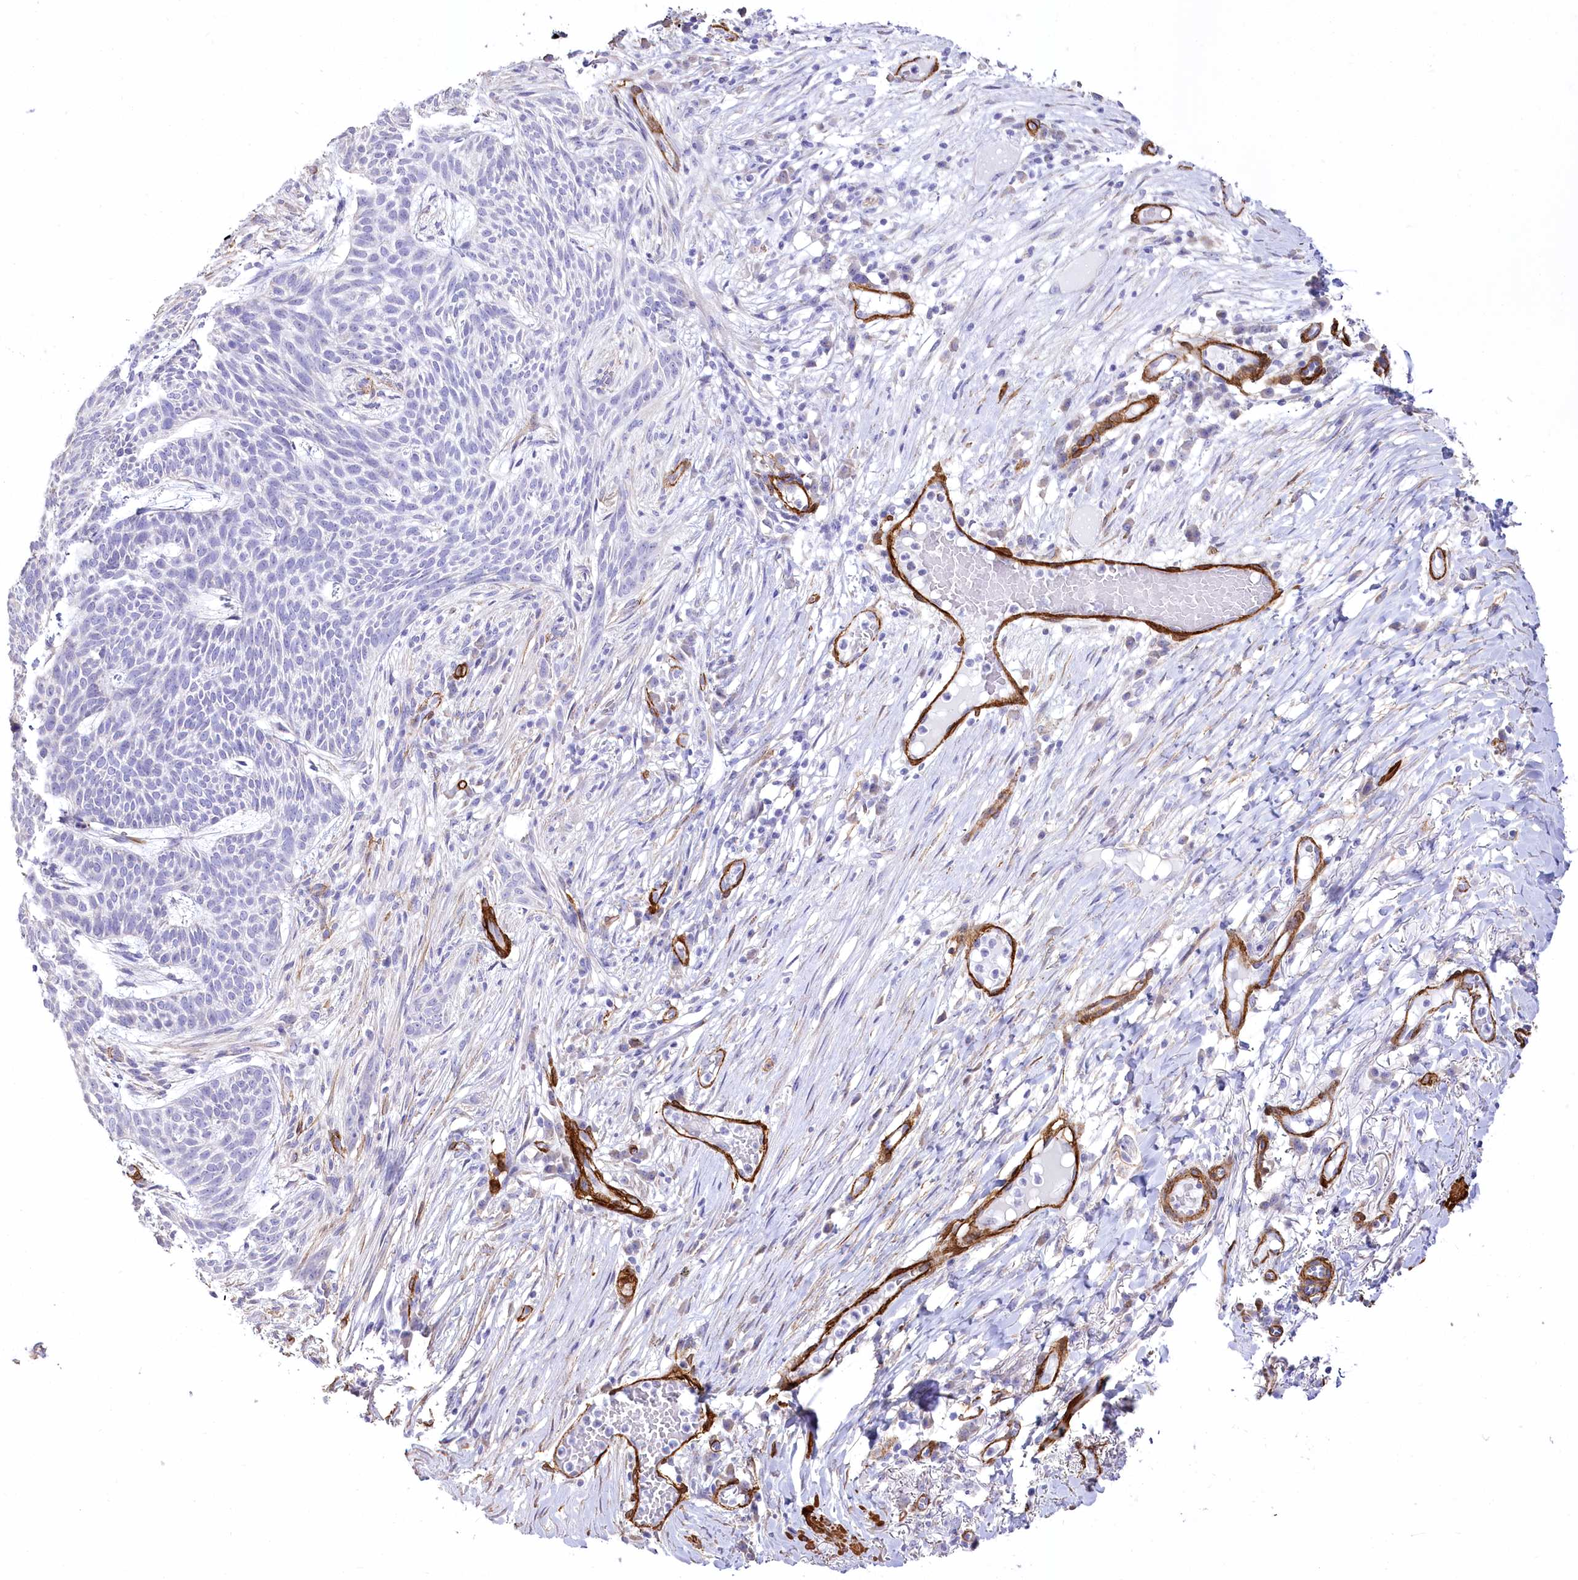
{"staining": {"intensity": "negative", "quantity": "none", "location": "none"}, "tissue": "skin cancer", "cell_type": "Tumor cells", "image_type": "cancer", "snomed": [{"axis": "morphology", "description": "Normal tissue, NOS"}, {"axis": "morphology", "description": "Basal cell carcinoma"}, {"axis": "topography", "description": "Skin"}], "caption": "Immunohistochemical staining of basal cell carcinoma (skin) reveals no significant staining in tumor cells.", "gene": "SYNPO2", "patient": {"sex": "male", "age": 64}}